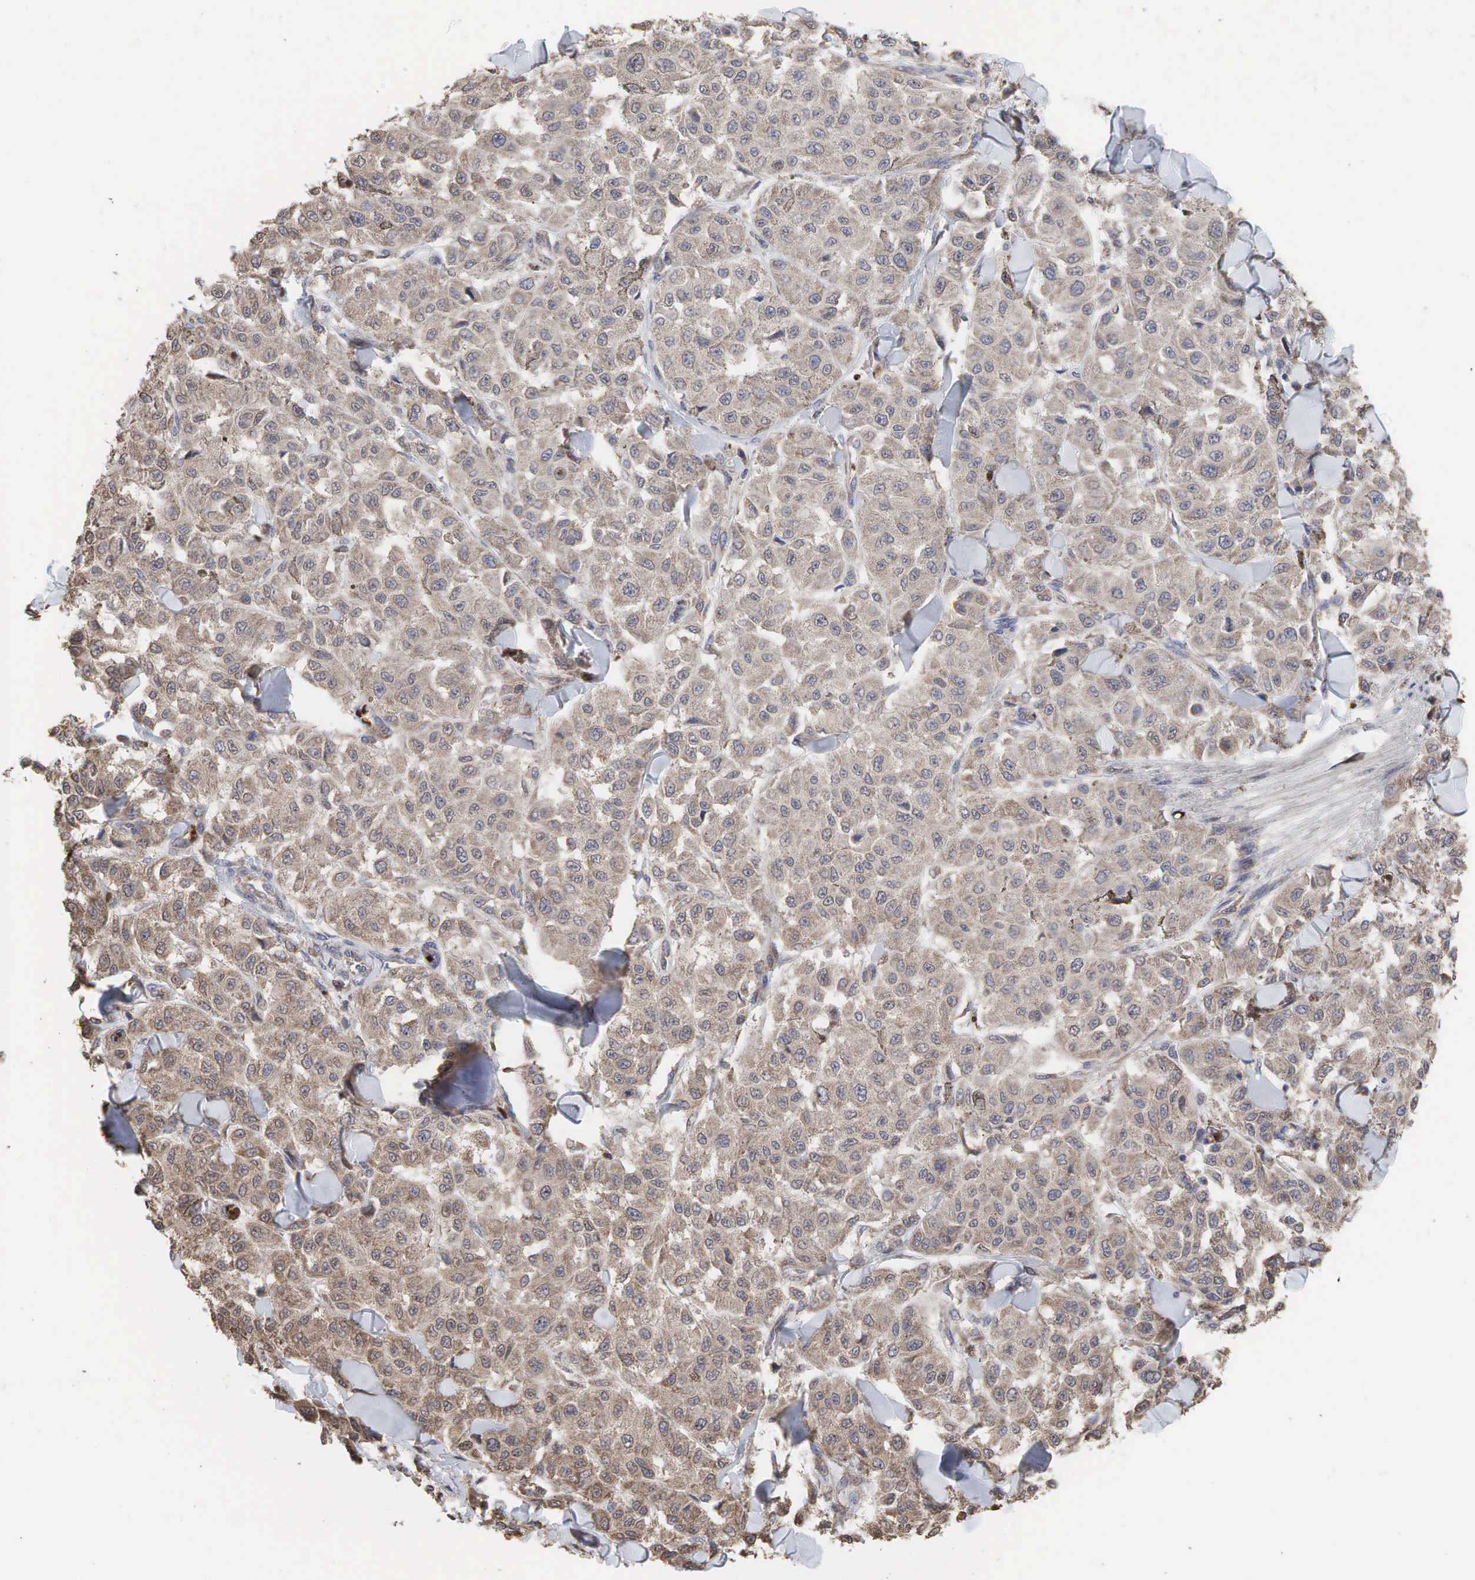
{"staining": {"intensity": "weak", "quantity": ">75%", "location": "cytoplasmic/membranous"}, "tissue": "melanoma", "cell_type": "Tumor cells", "image_type": "cancer", "snomed": [{"axis": "morphology", "description": "Malignant melanoma, NOS"}, {"axis": "topography", "description": "Skin"}], "caption": "Protein staining of malignant melanoma tissue reveals weak cytoplasmic/membranous expression in about >75% of tumor cells. (Stains: DAB (3,3'-diaminobenzidine) in brown, nuclei in blue, Microscopy: brightfield microscopy at high magnification).", "gene": "PABPC5", "patient": {"sex": "female", "age": 64}}